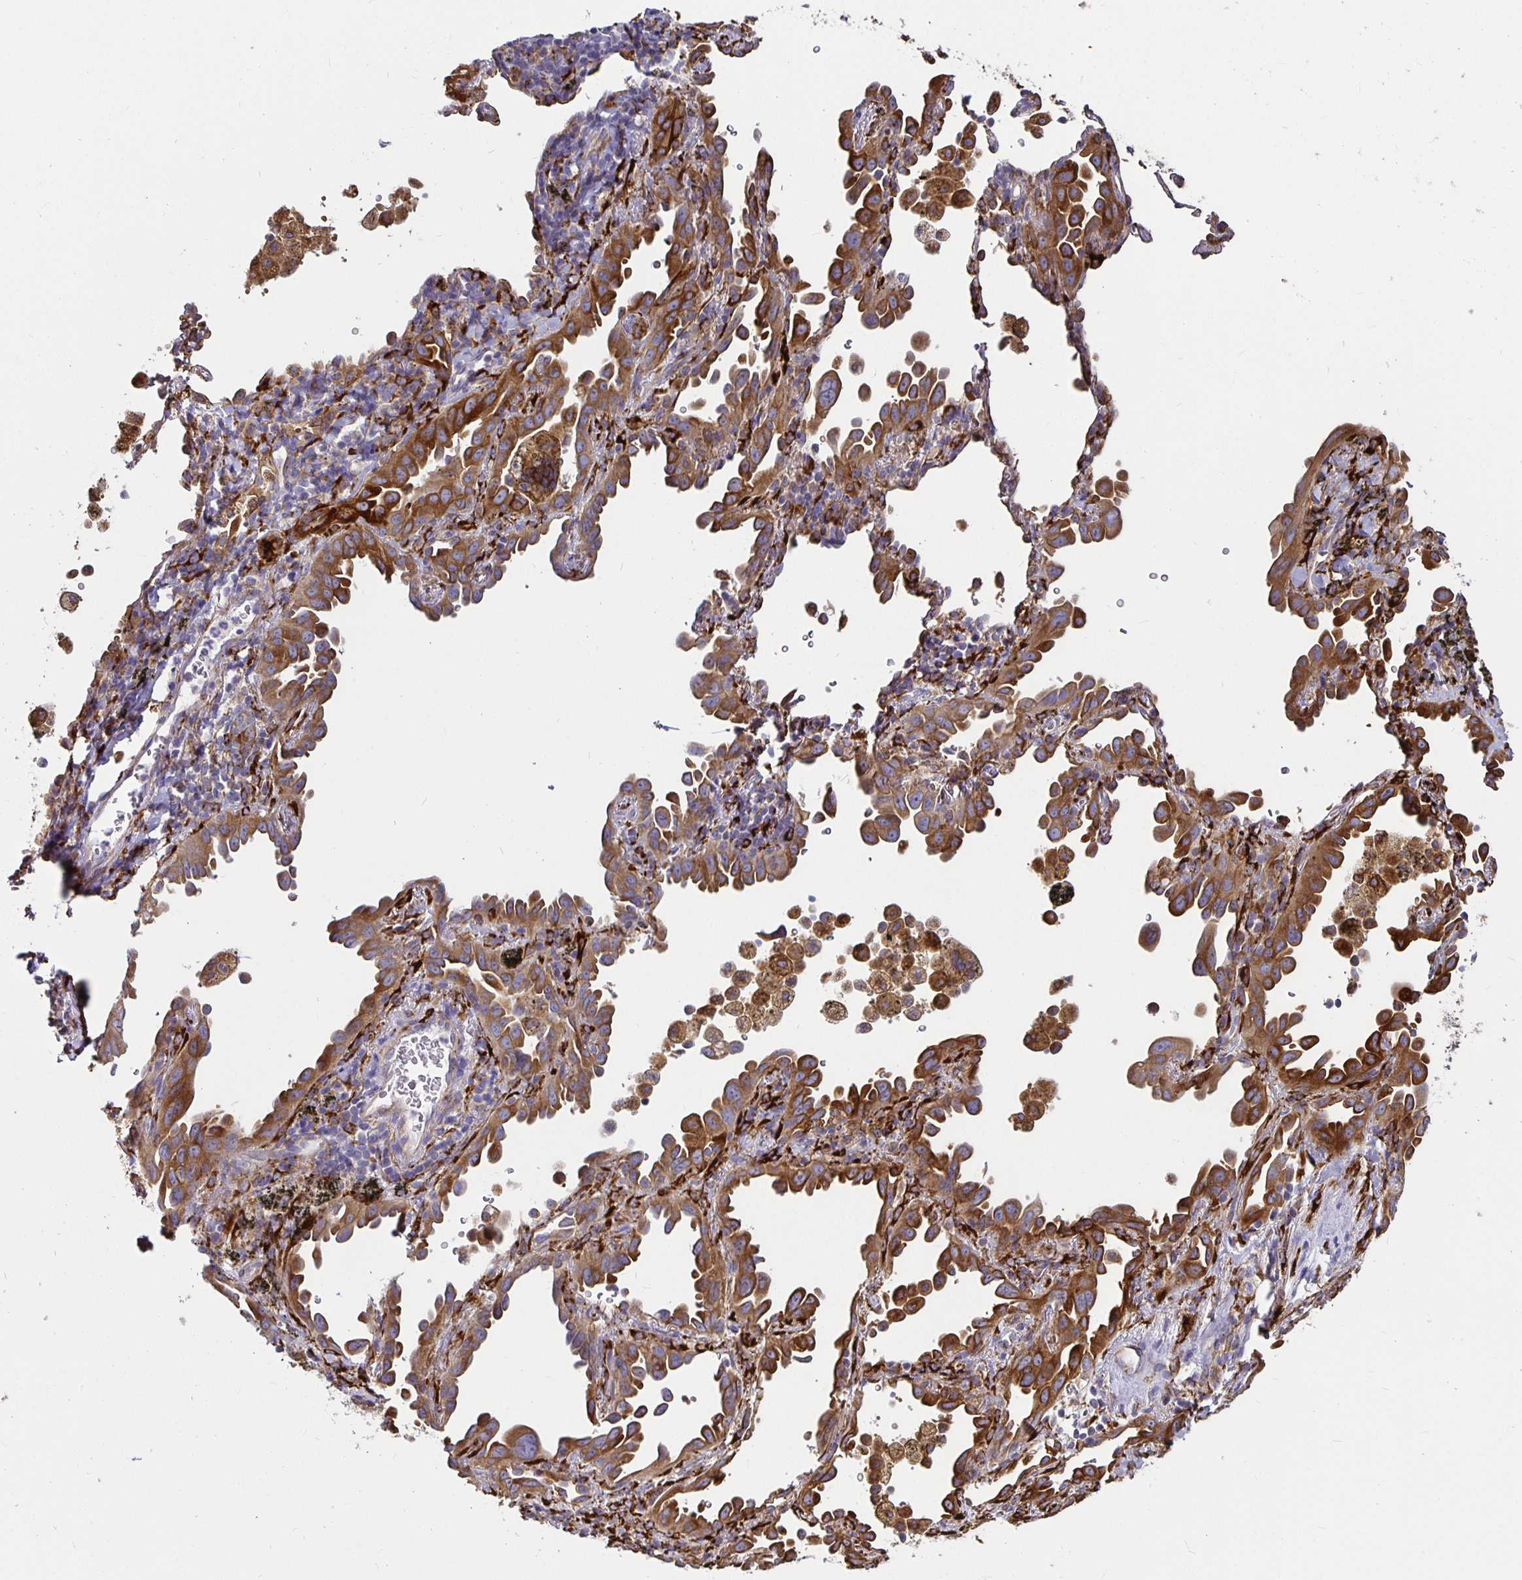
{"staining": {"intensity": "strong", "quantity": ">75%", "location": "cytoplasmic/membranous"}, "tissue": "lung cancer", "cell_type": "Tumor cells", "image_type": "cancer", "snomed": [{"axis": "morphology", "description": "Adenocarcinoma, NOS"}, {"axis": "topography", "description": "Lung"}], "caption": "Lung cancer (adenocarcinoma) stained for a protein (brown) reveals strong cytoplasmic/membranous positive expression in about >75% of tumor cells.", "gene": "P4HA2", "patient": {"sex": "male", "age": 68}}